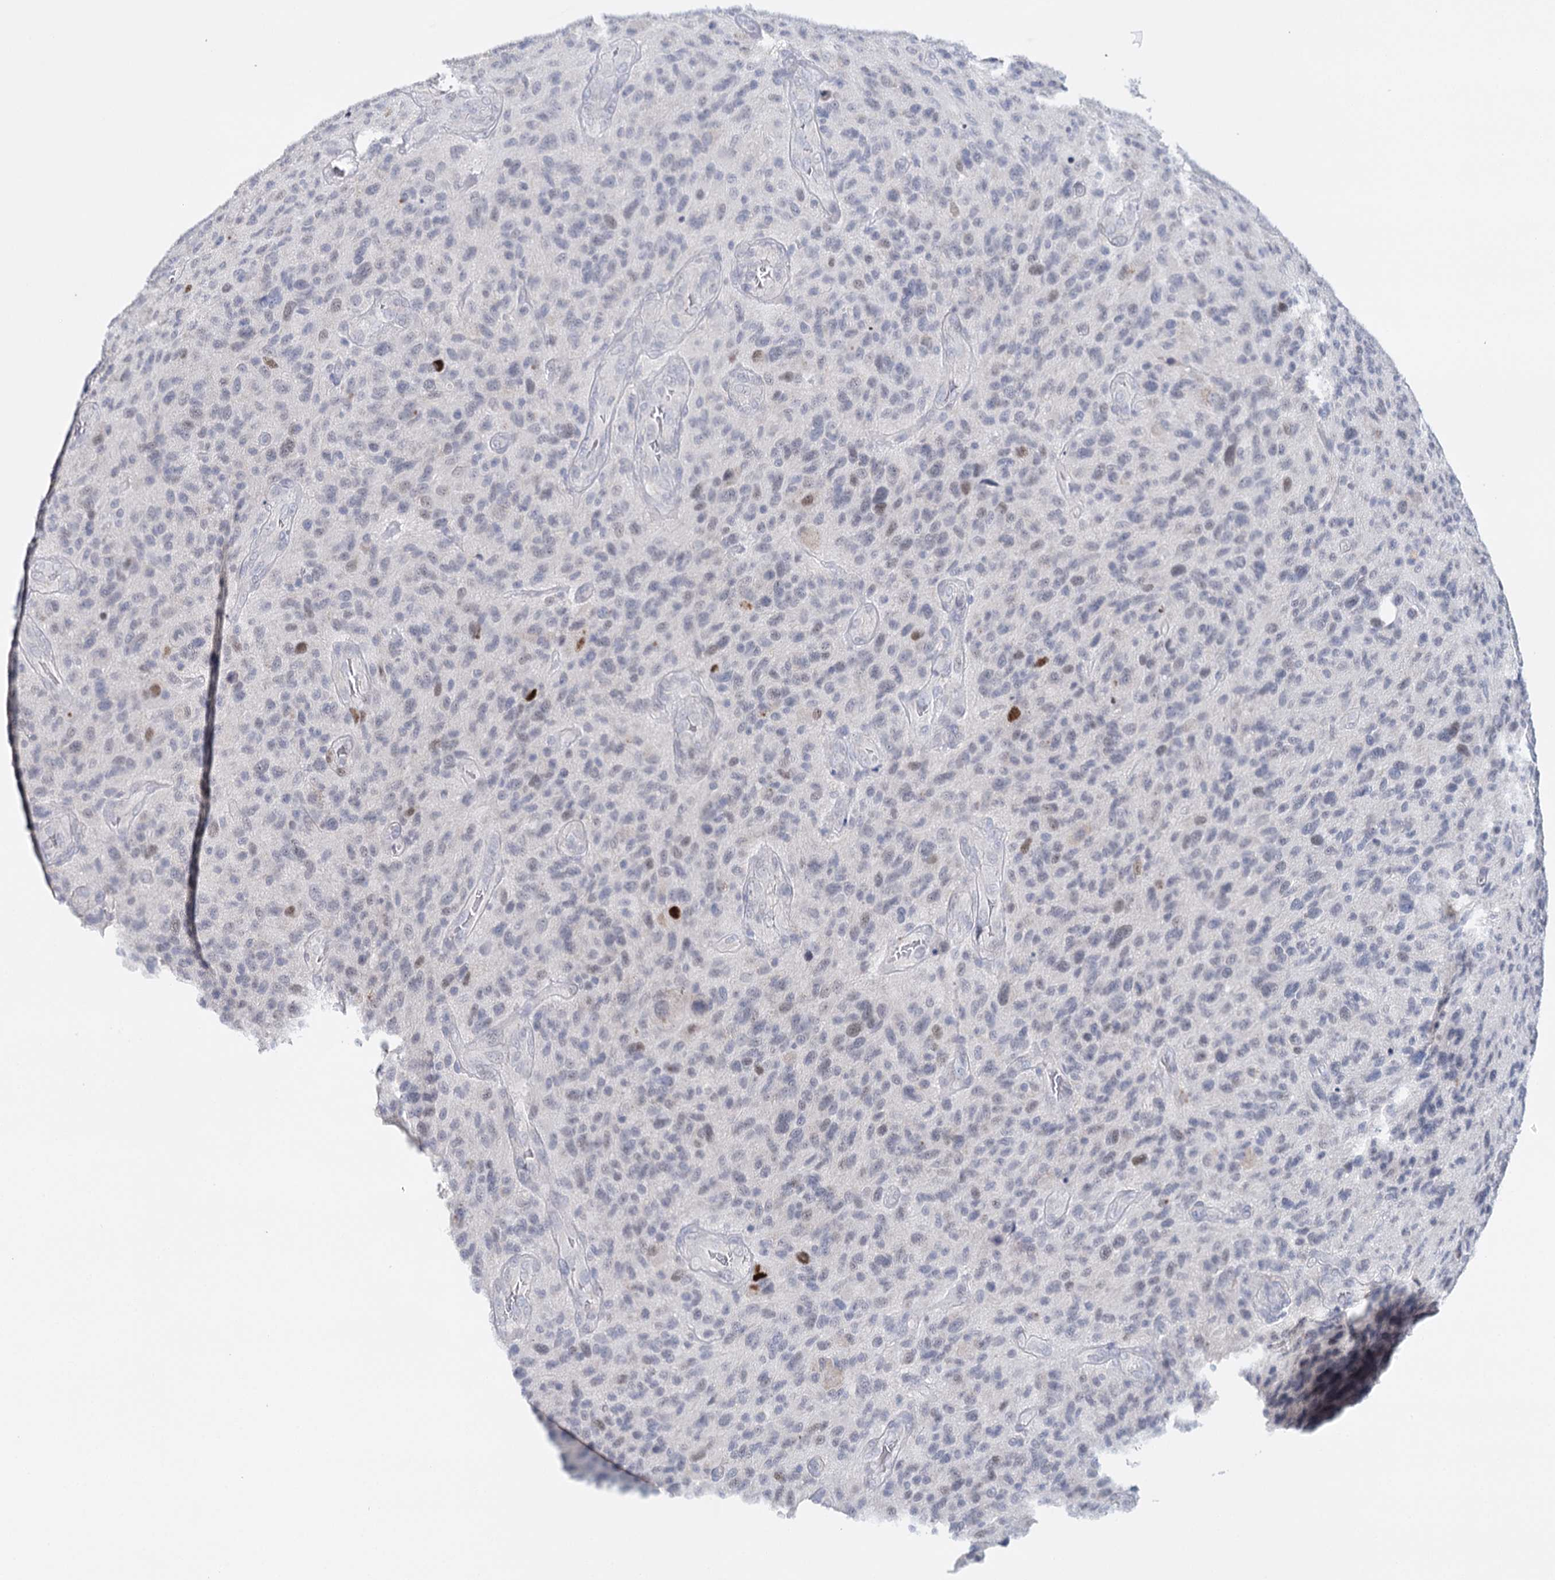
{"staining": {"intensity": "moderate", "quantity": "<25%", "location": "nuclear"}, "tissue": "glioma", "cell_type": "Tumor cells", "image_type": "cancer", "snomed": [{"axis": "morphology", "description": "Glioma, malignant, High grade"}, {"axis": "topography", "description": "Brain"}], "caption": "Immunohistochemistry (IHC) of human glioma shows low levels of moderate nuclear positivity in approximately <25% of tumor cells.", "gene": "TP53", "patient": {"sex": "male", "age": 47}}